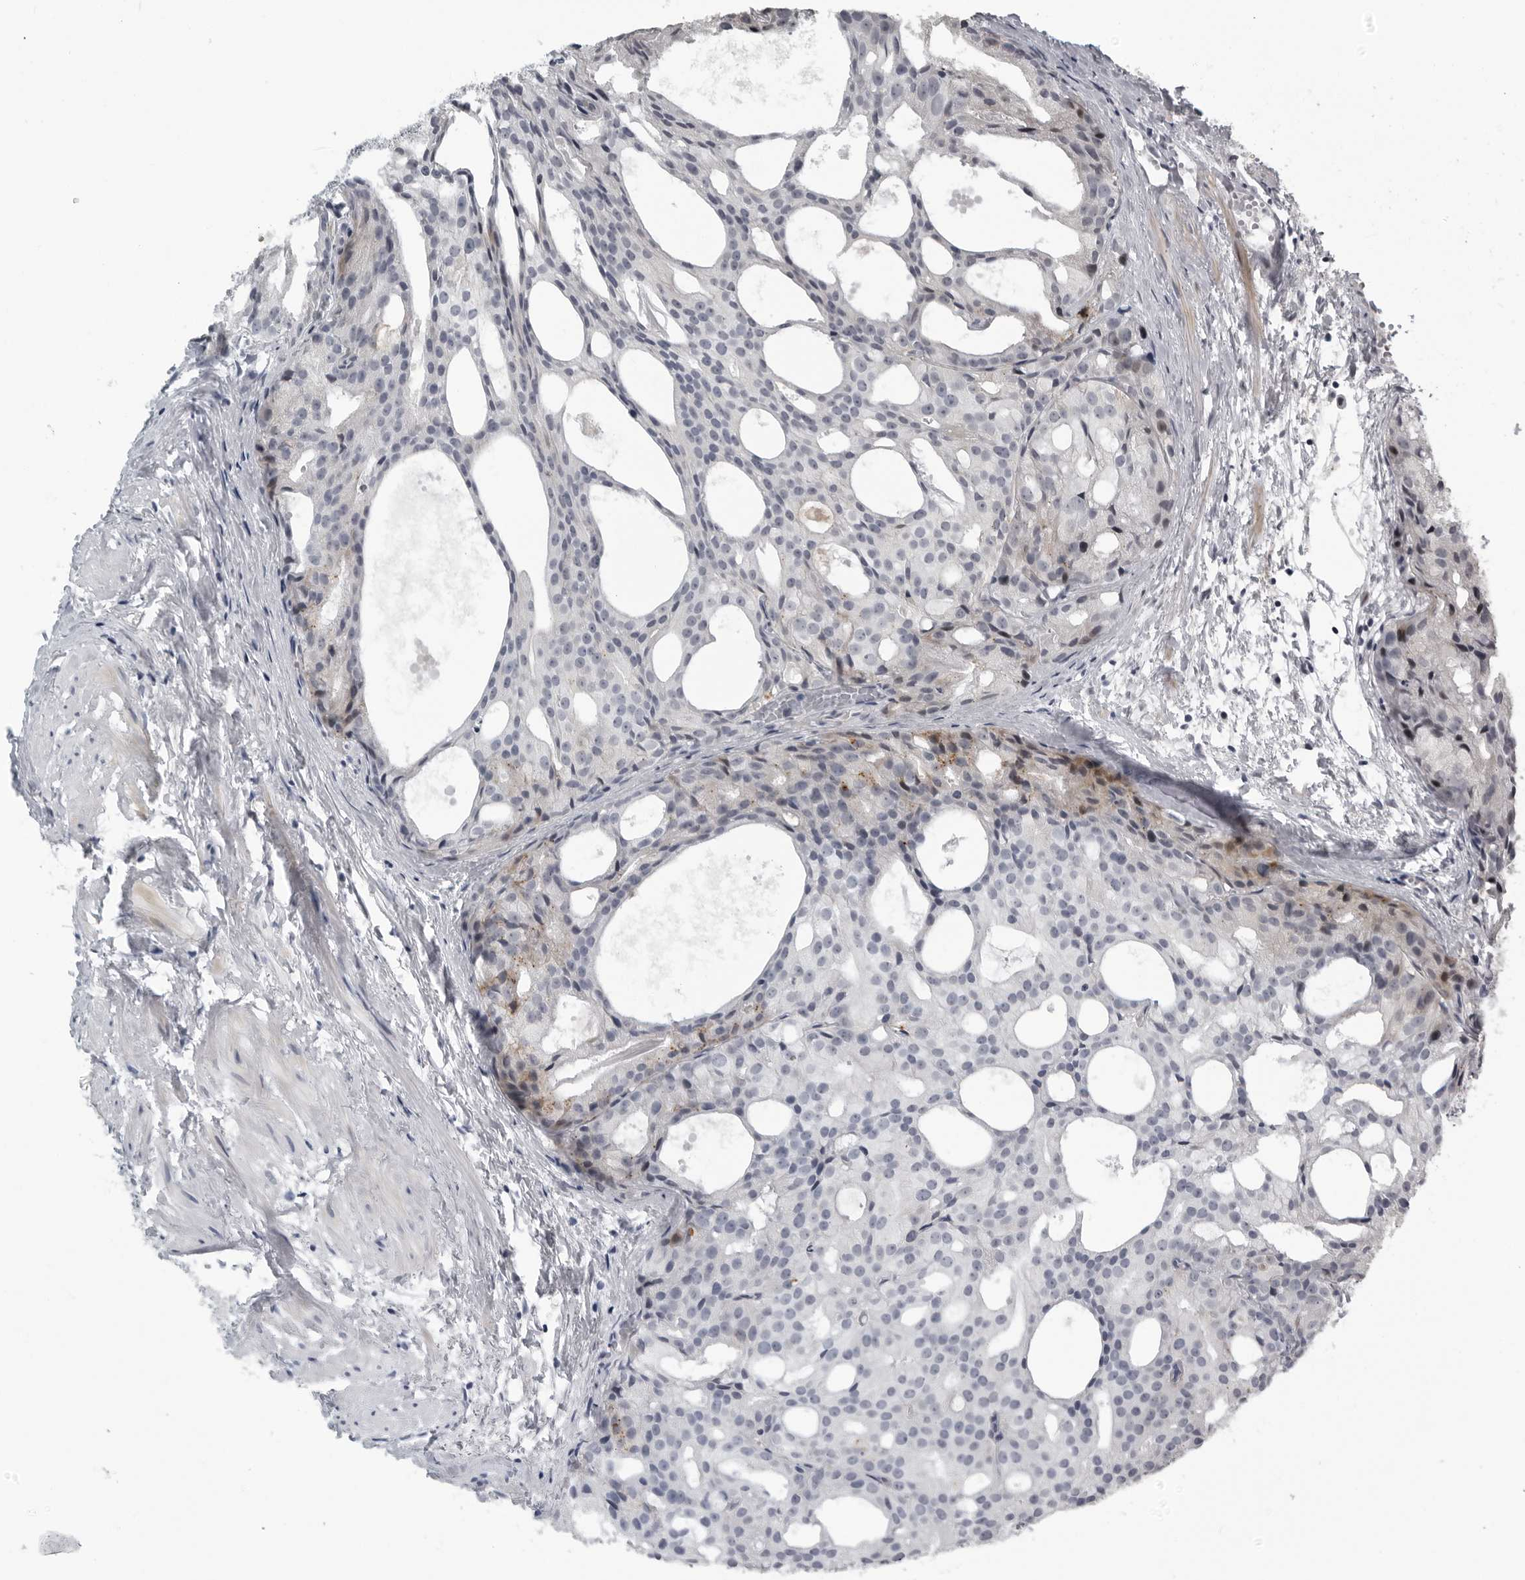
{"staining": {"intensity": "negative", "quantity": "none", "location": "none"}, "tissue": "prostate cancer", "cell_type": "Tumor cells", "image_type": "cancer", "snomed": [{"axis": "morphology", "description": "Adenocarcinoma, Low grade"}, {"axis": "topography", "description": "Prostate"}], "caption": "An image of human prostate cancer (adenocarcinoma (low-grade)) is negative for staining in tumor cells.", "gene": "PRRX2", "patient": {"sex": "male", "age": 88}}